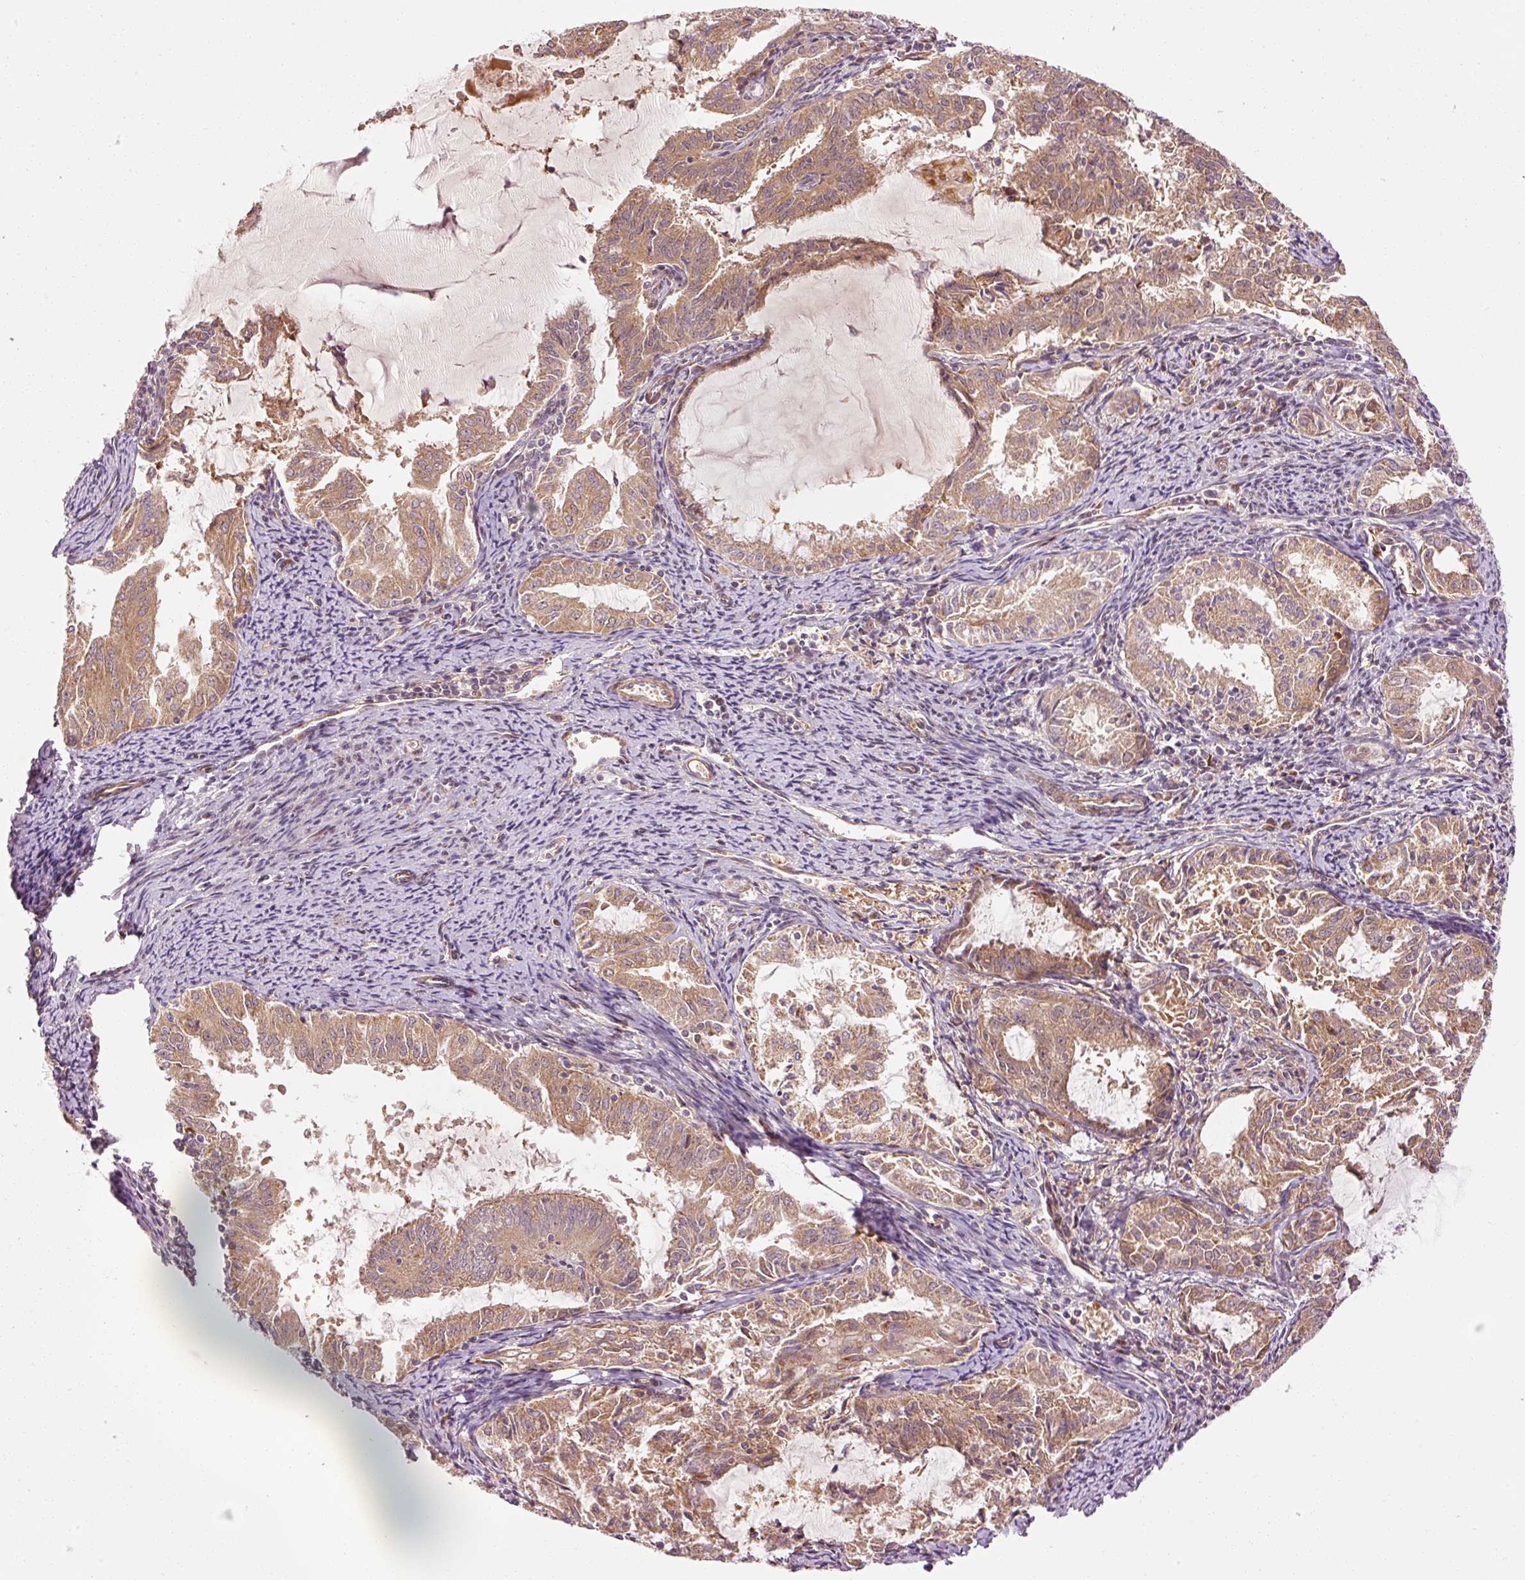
{"staining": {"intensity": "moderate", "quantity": ">75%", "location": "cytoplasmic/membranous"}, "tissue": "endometrial cancer", "cell_type": "Tumor cells", "image_type": "cancer", "snomed": [{"axis": "morphology", "description": "Adenocarcinoma, NOS"}, {"axis": "topography", "description": "Endometrium"}], "caption": "IHC of endometrial cancer reveals medium levels of moderate cytoplasmic/membranous expression in about >75% of tumor cells.", "gene": "PPP1R14B", "patient": {"sex": "female", "age": 70}}